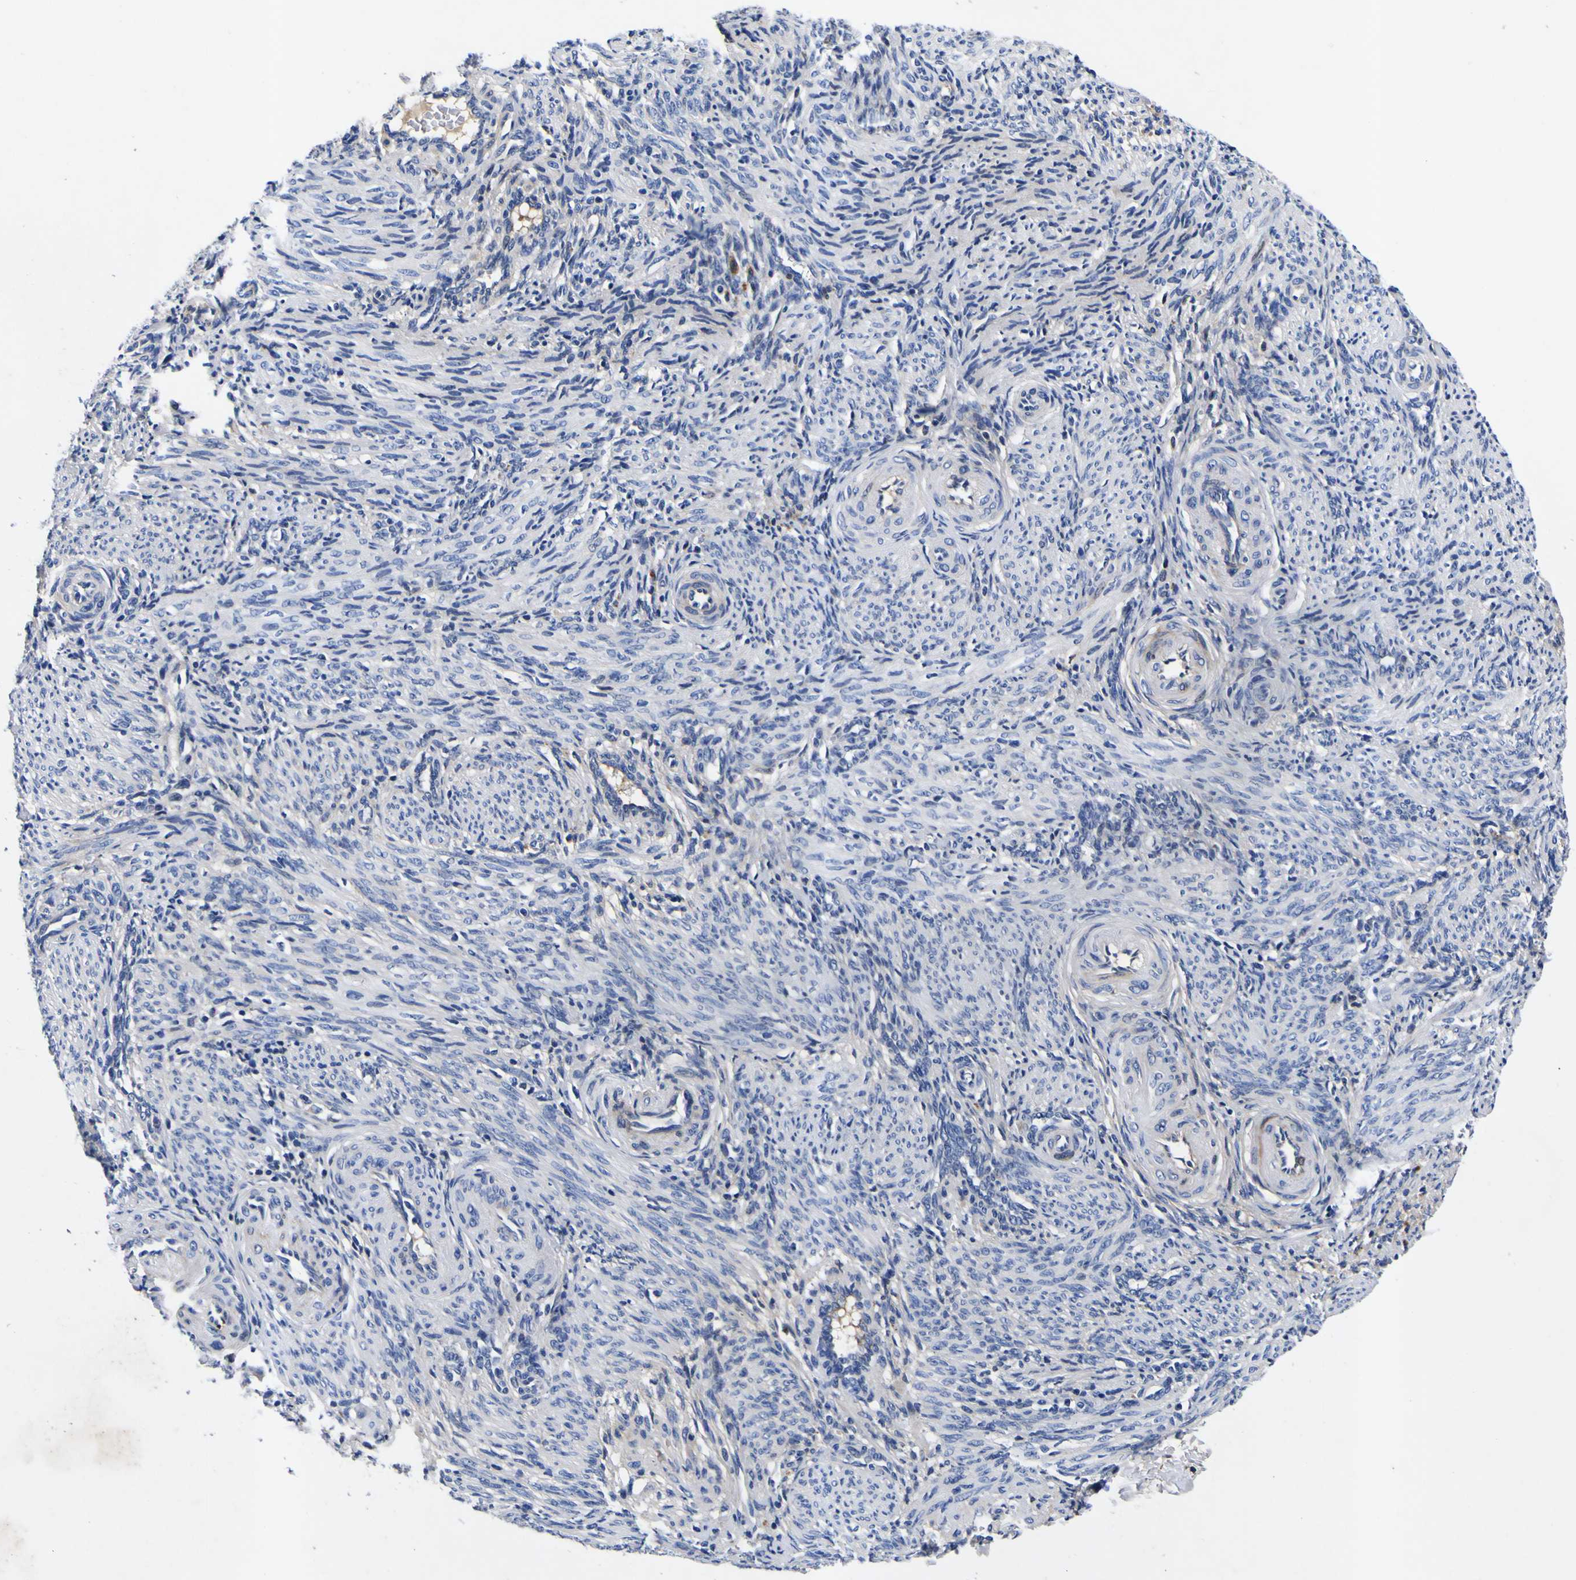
{"staining": {"intensity": "negative", "quantity": "none", "location": "none"}, "tissue": "smooth muscle", "cell_type": "Smooth muscle cells", "image_type": "normal", "snomed": [{"axis": "morphology", "description": "Normal tissue, NOS"}, {"axis": "topography", "description": "Endometrium"}], "caption": "Photomicrograph shows no significant protein staining in smooth muscle cells of normal smooth muscle. (DAB IHC visualized using brightfield microscopy, high magnification).", "gene": "VASN", "patient": {"sex": "female", "age": 33}}